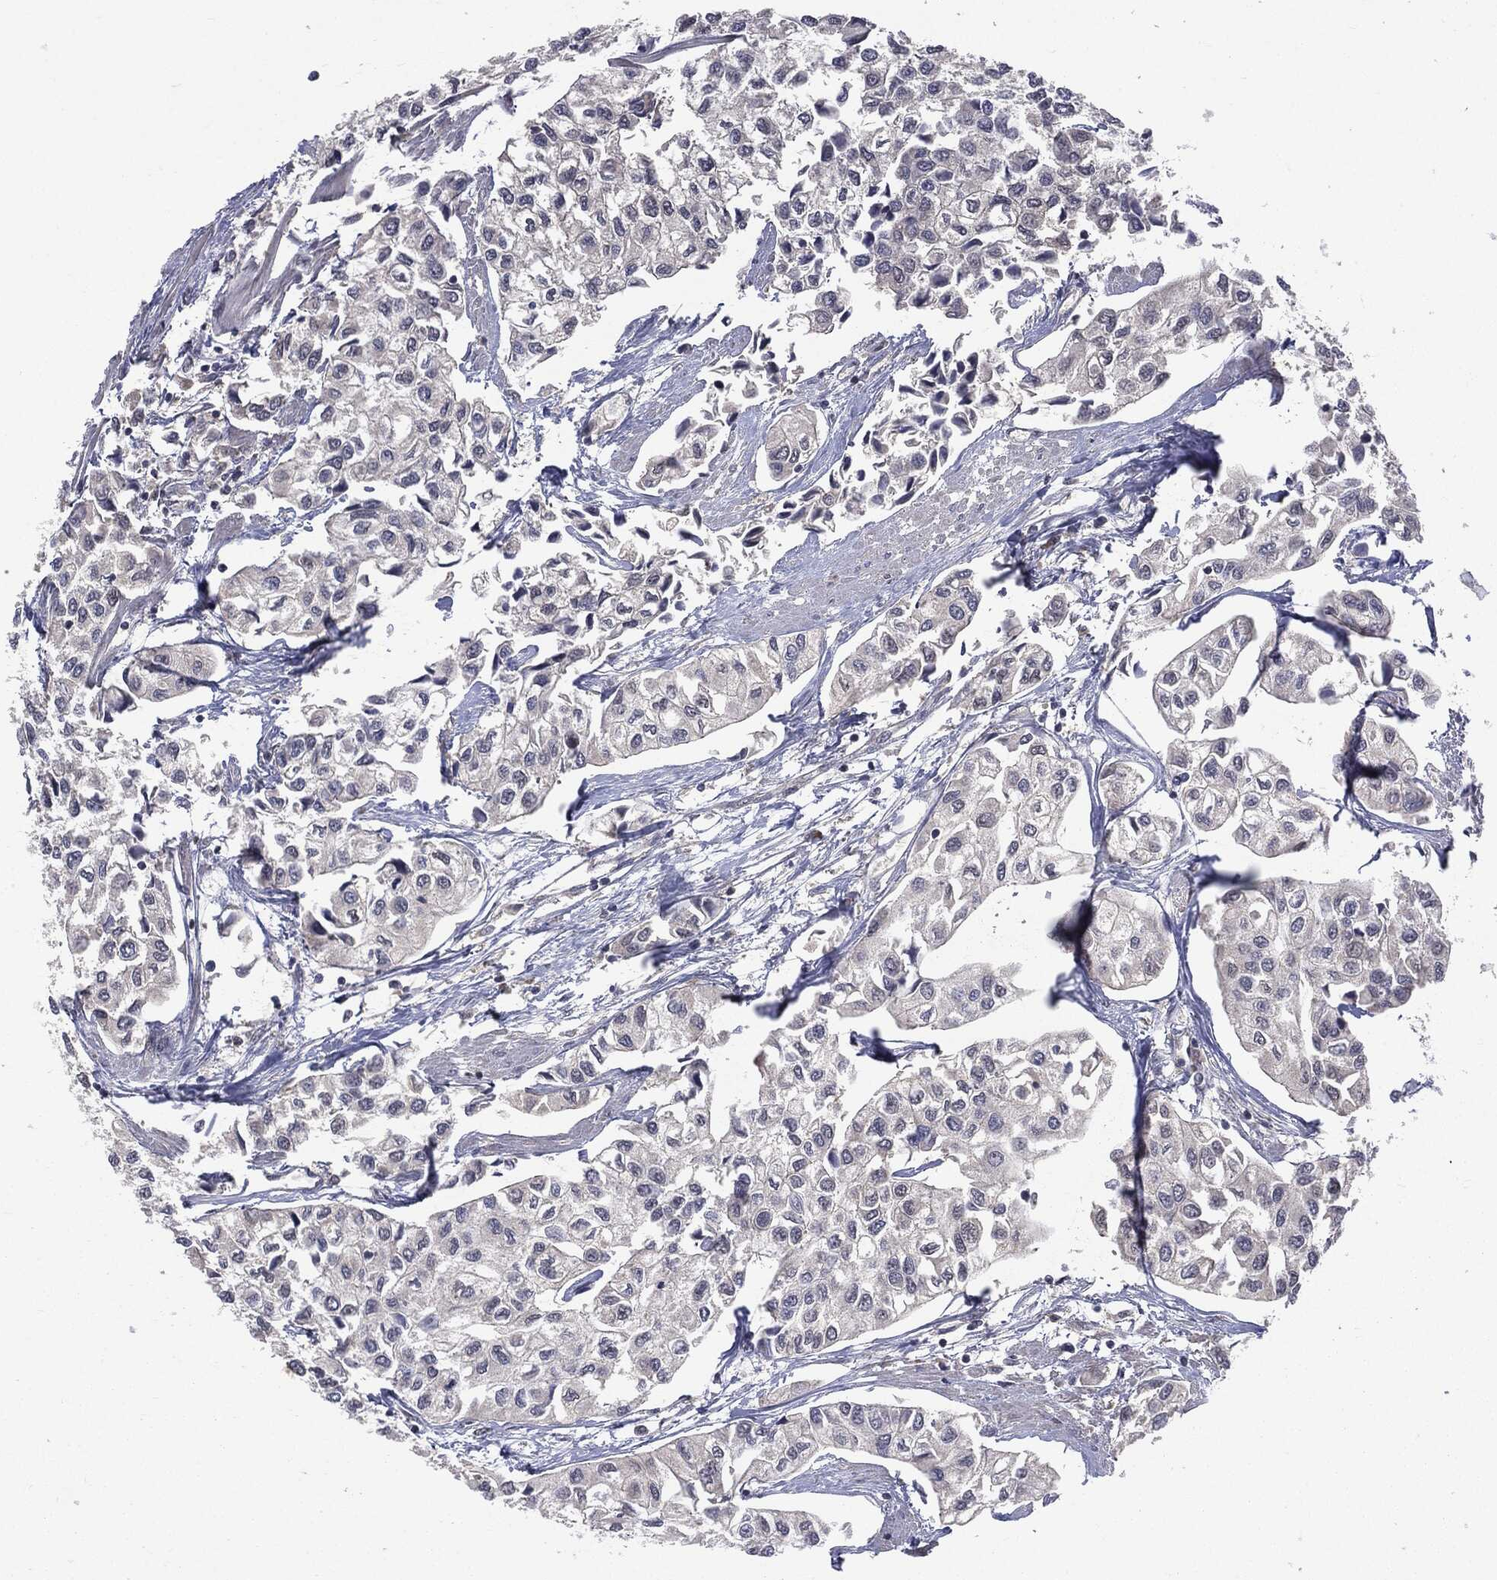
{"staining": {"intensity": "negative", "quantity": "none", "location": "none"}, "tissue": "urothelial cancer", "cell_type": "Tumor cells", "image_type": "cancer", "snomed": [{"axis": "morphology", "description": "Urothelial carcinoma, High grade"}, {"axis": "topography", "description": "Urinary bladder"}], "caption": "IHC histopathology image of urothelial carcinoma (high-grade) stained for a protein (brown), which reveals no staining in tumor cells.", "gene": "PTPA", "patient": {"sex": "male", "age": 73}}